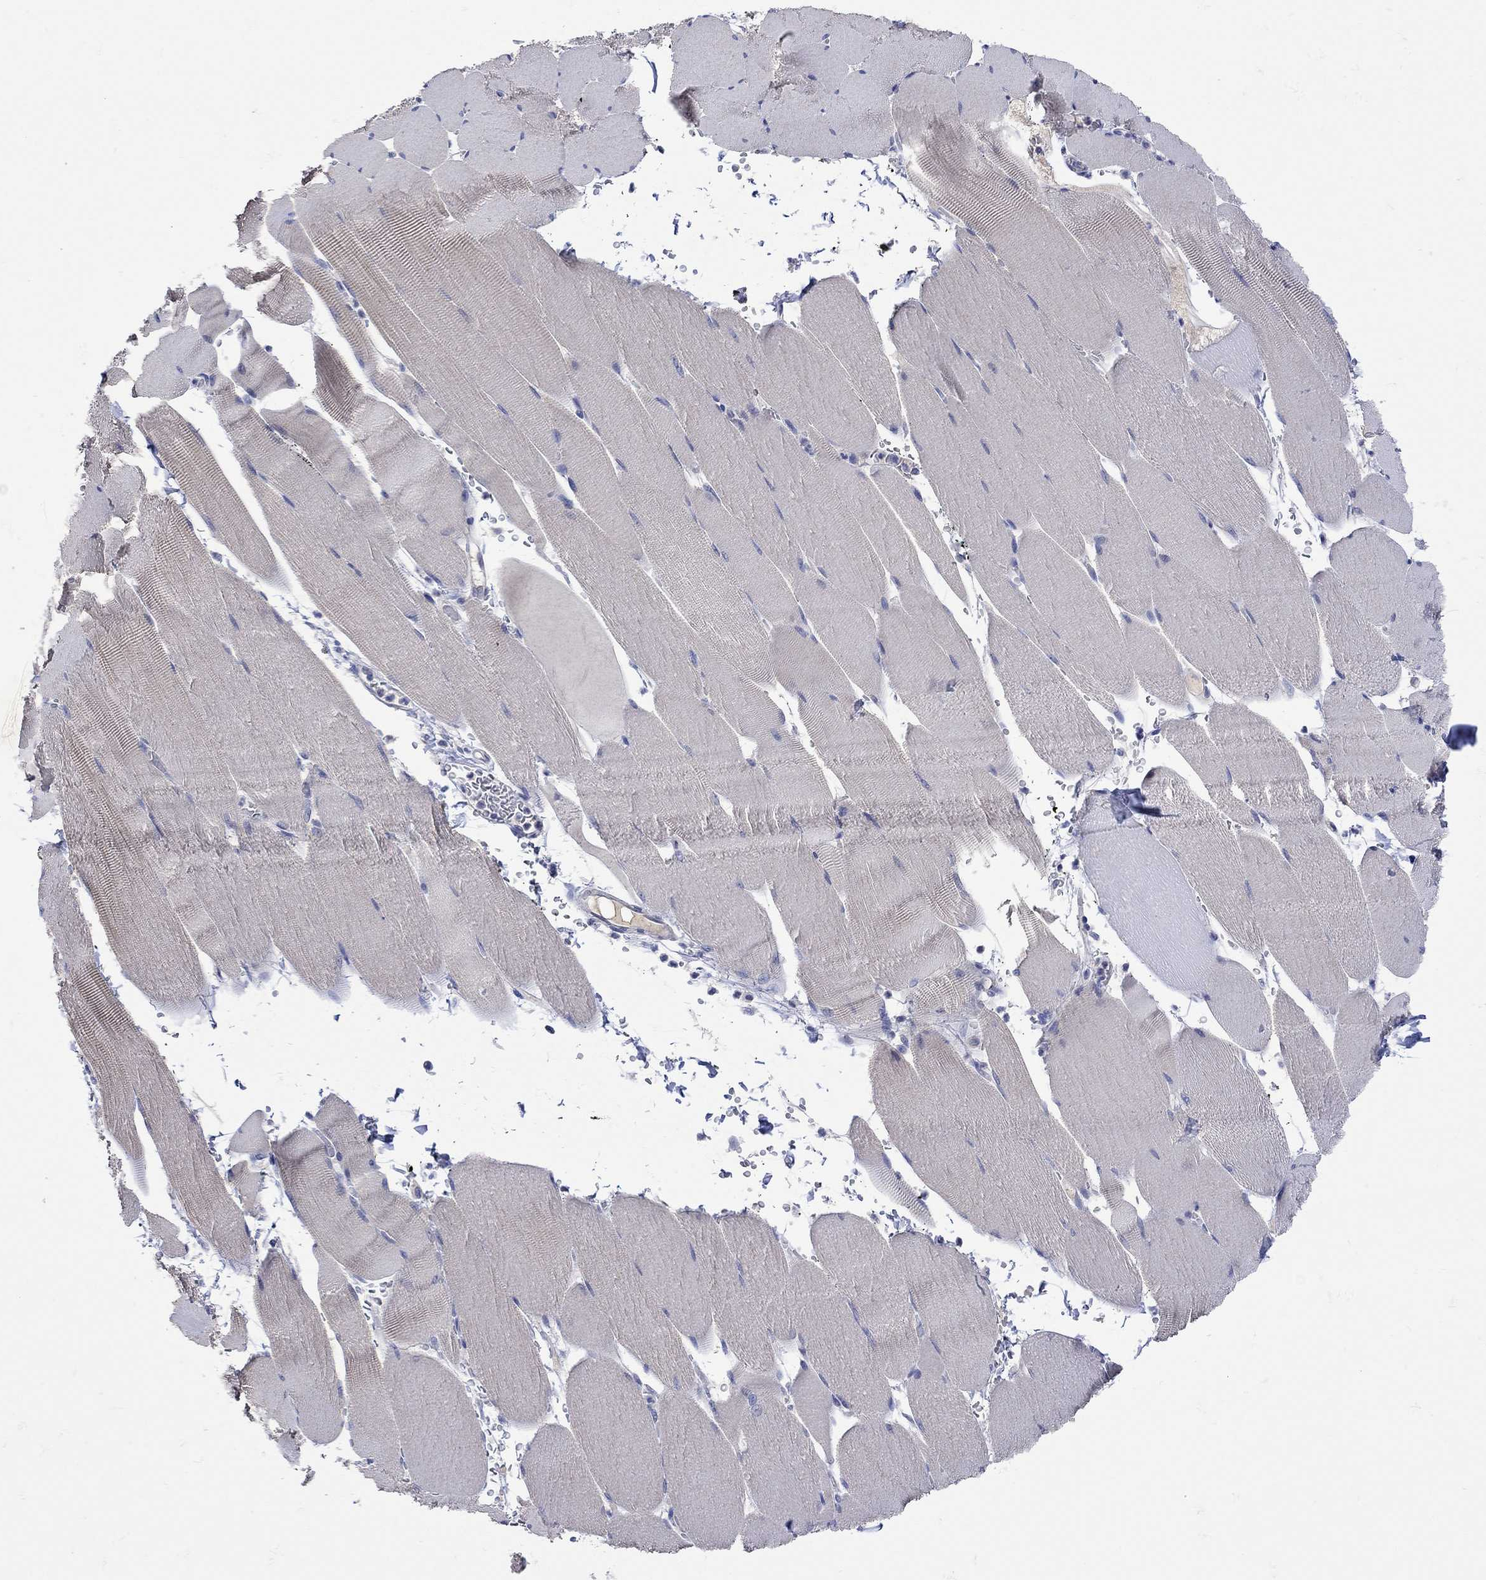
{"staining": {"intensity": "negative", "quantity": "none", "location": "none"}, "tissue": "skeletal muscle", "cell_type": "Myocytes", "image_type": "normal", "snomed": [{"axis": "morphology", "description": "Normal tissue, NOS"}, {"axis": "topography", "description": "Skeletal muscle"}], "caption": "Skeletal muscle was stained to show a protein in brown. There is no significant staining in myocytes. The staining is performed using DAB brown chromogen with nuclei counter-stained in using hematoxylin.", "gene": "MSI1", "patient": {"sex": "male", "age": 56}}